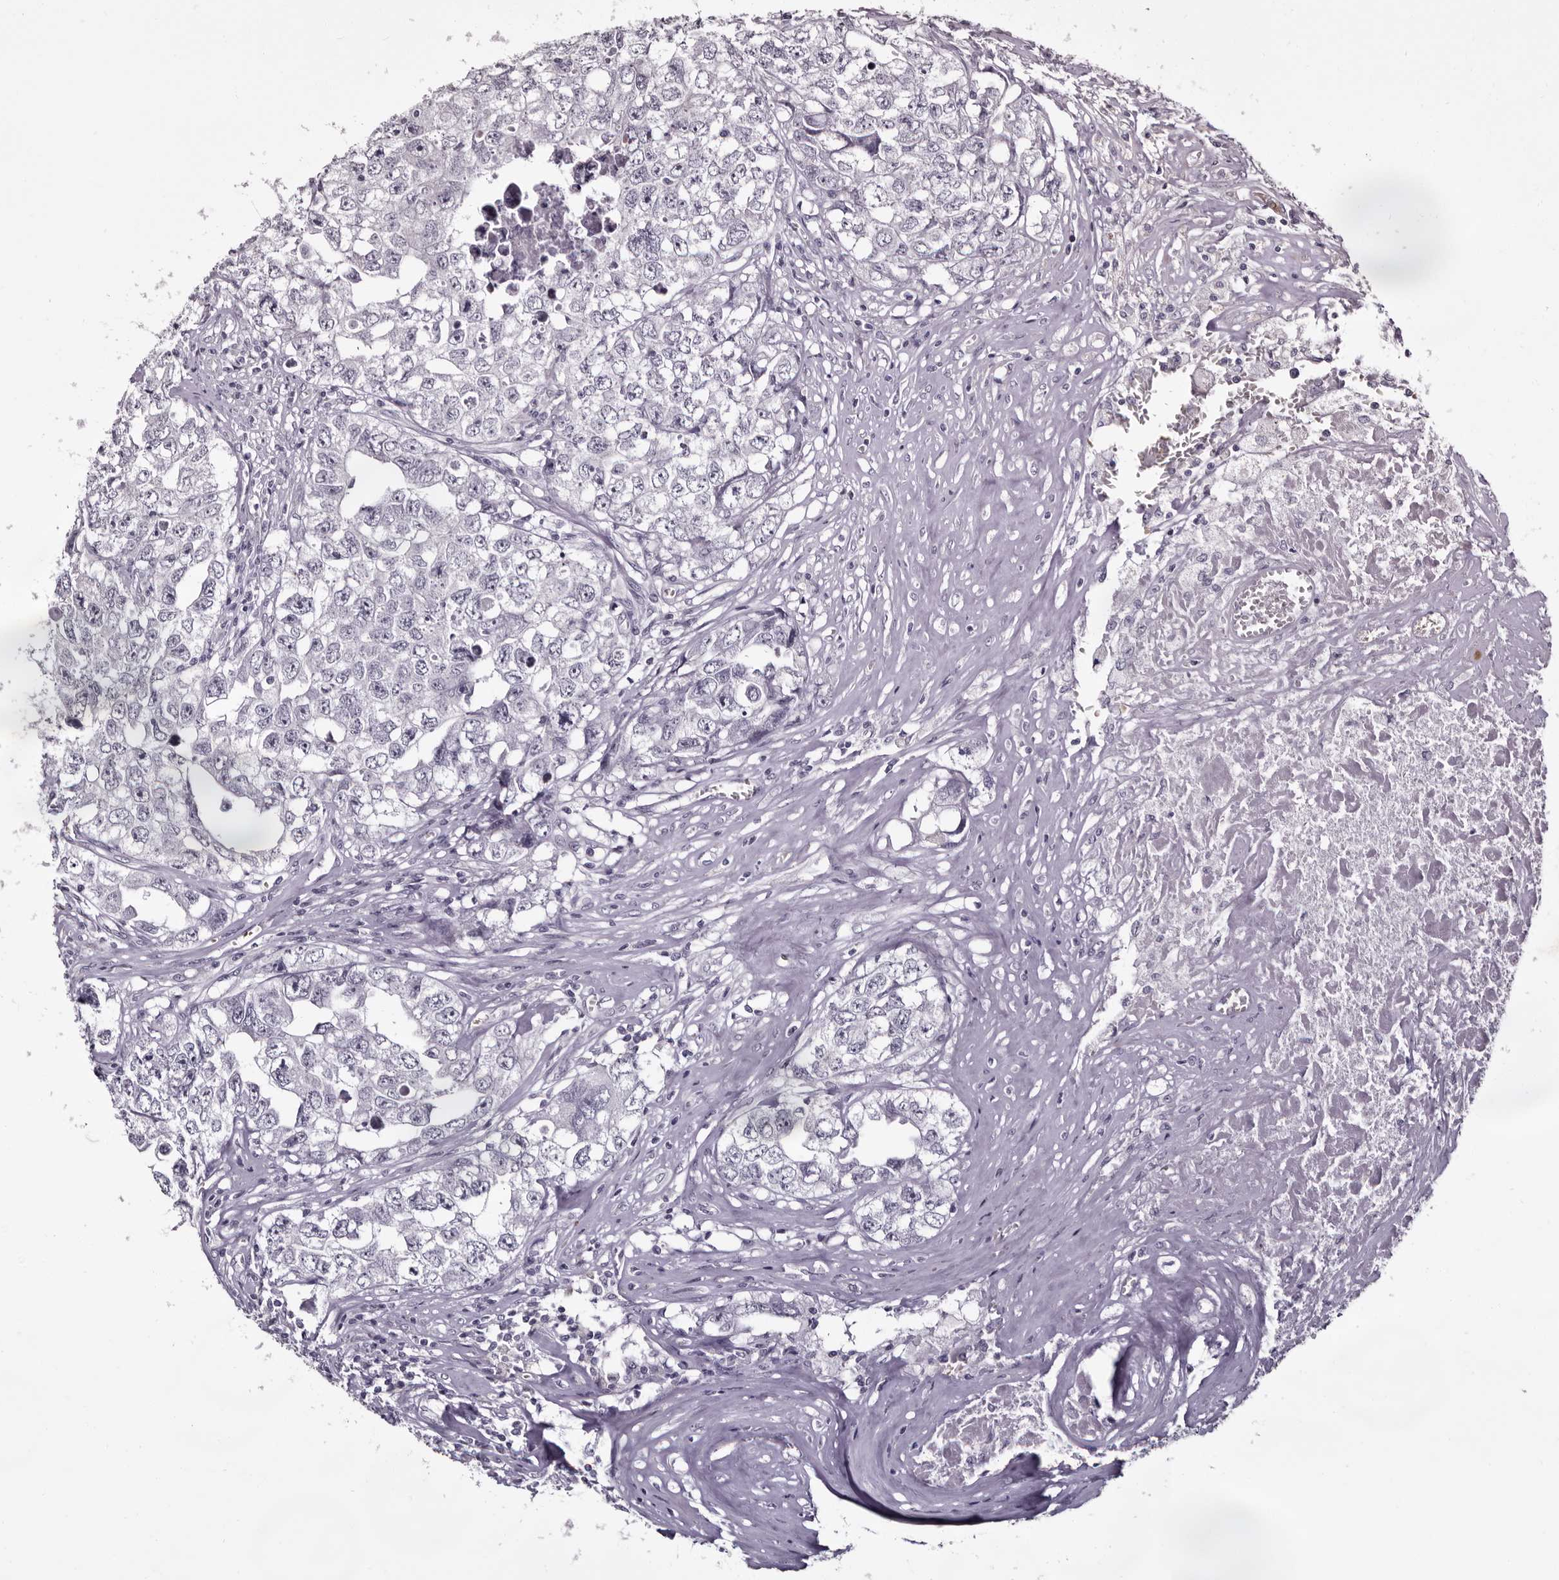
{"staining": {"intensity": "negative", "quantity": "none", "location": "none"}, "tissue": "testis cancer", "cell_type": "Tumor cells", "image_type": "cancer", "snomed": [{"axis": "morphology", "description": "Seminoma, NOS"}, {"axis": "morphology", "description": "Carcinoma, Embryonal, NOS"}, {"axis": "topography", "description": "Testis"}], "caption": "Tumor cells show no significant positivity in seminoma (testis).", "gene": "BPGM", "patient": {"sex": "male", "age": 43}}